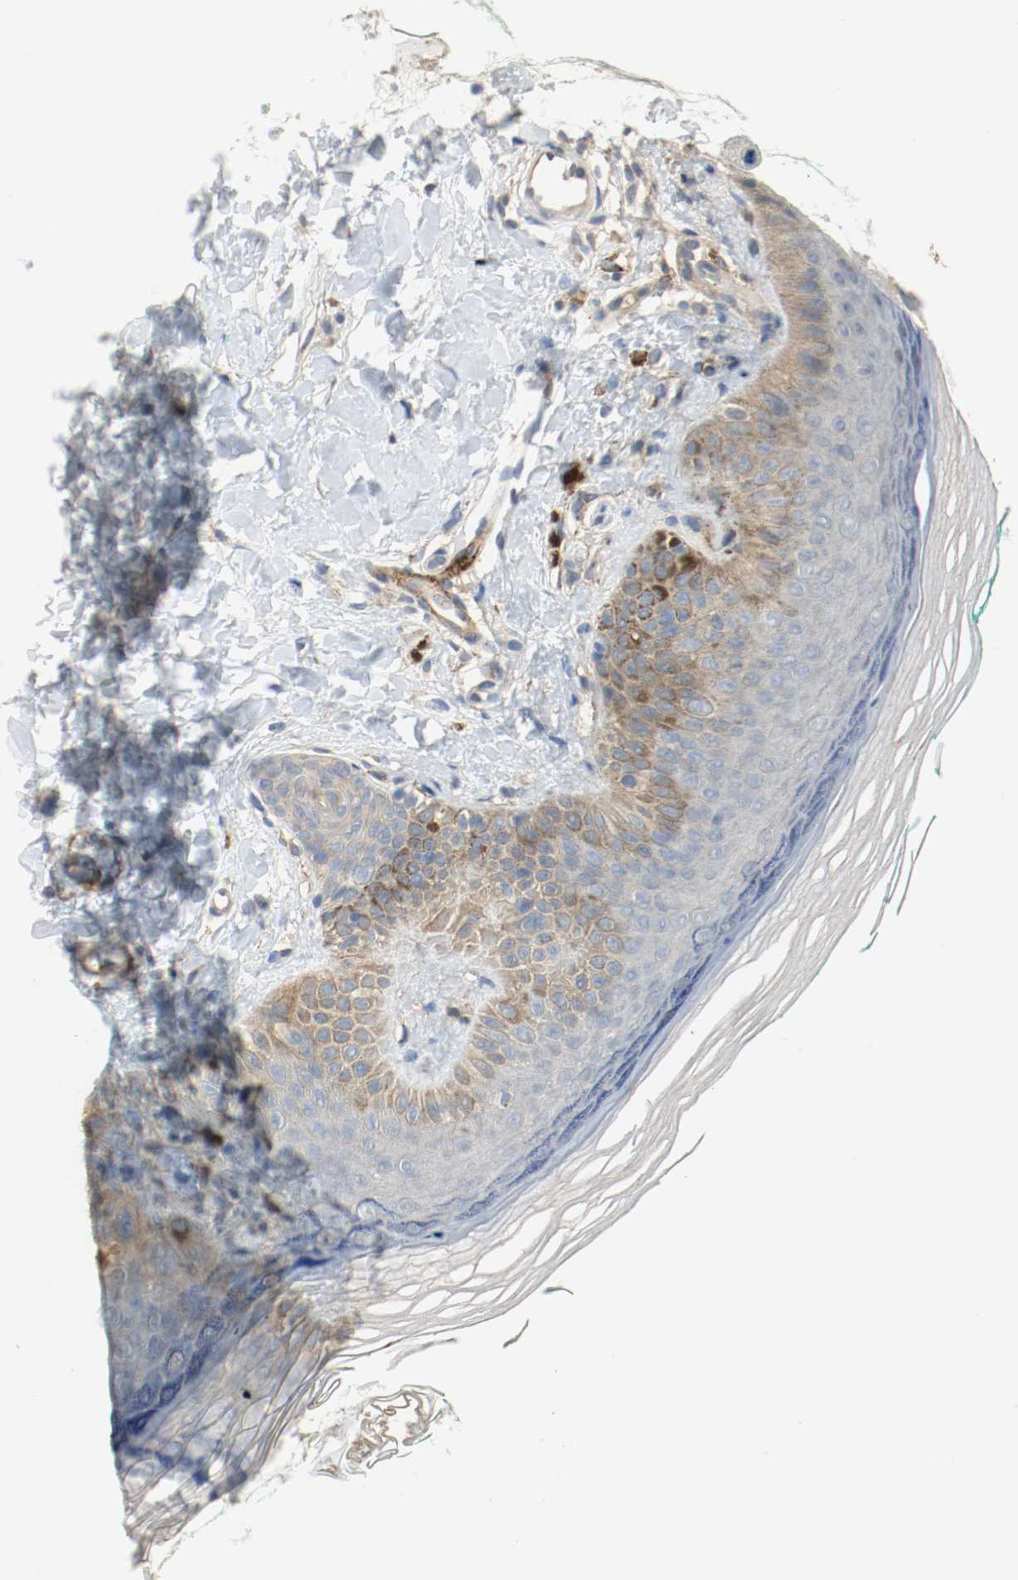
{"staining": {"intensity": "negative", "quantity": "none", "location": "none"}, "tissue": "skin", "cell_type": "Fibroblasts", "image_type": "normal", "snomed": [{"axis": "morphology", "description": "Normal tissue, NOS"}, {"axis": "topography", "description": "Skin"}], "caption": "This is an immunohistochemistry (IHC) histopathology image of benign human skin. There is no expression in fibroblasts.", "gene": "MELTF", "patient": {"sex": "male", "age": 26}}